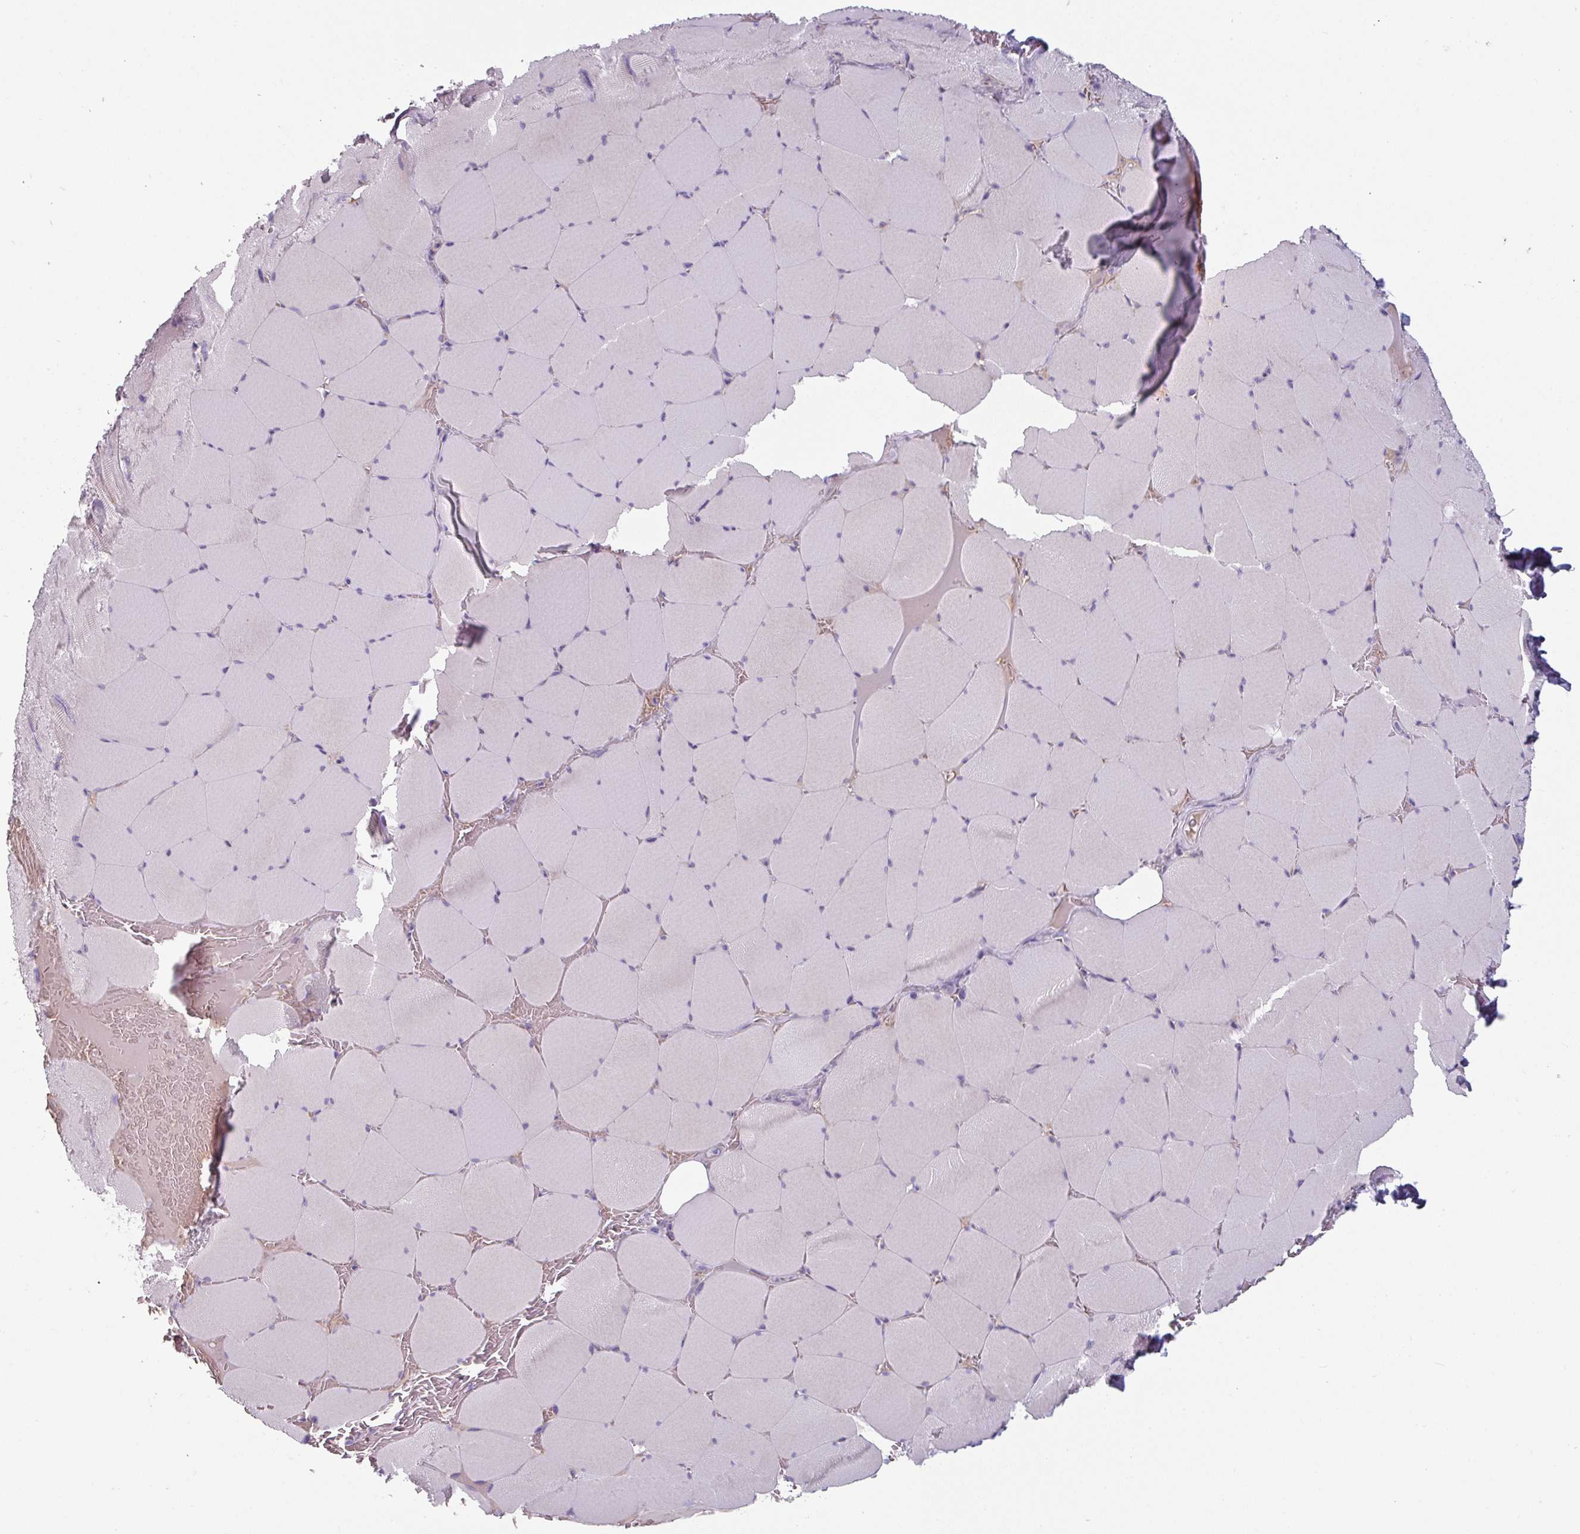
{"staining": {"intensity": "negative", "quantity": "none", "location": "none"}, "tissue": "skeletal muscle", "cell_type": "Myocytes", "image_type": "normal", "snomed": [{"axis": "morphology", "description": "Normal tissue, NOS"}, {"axis": "topography", "description": "Skeletal muscle"}, {"axis": "topography", "description": "Head-Neck"}], "caption": "Protein analysis of unremarkable skeletal muscle reveals no significant staining in myocytes.", "gene": "CLCA1", "patient": {"sex": "male", "age": 66}}